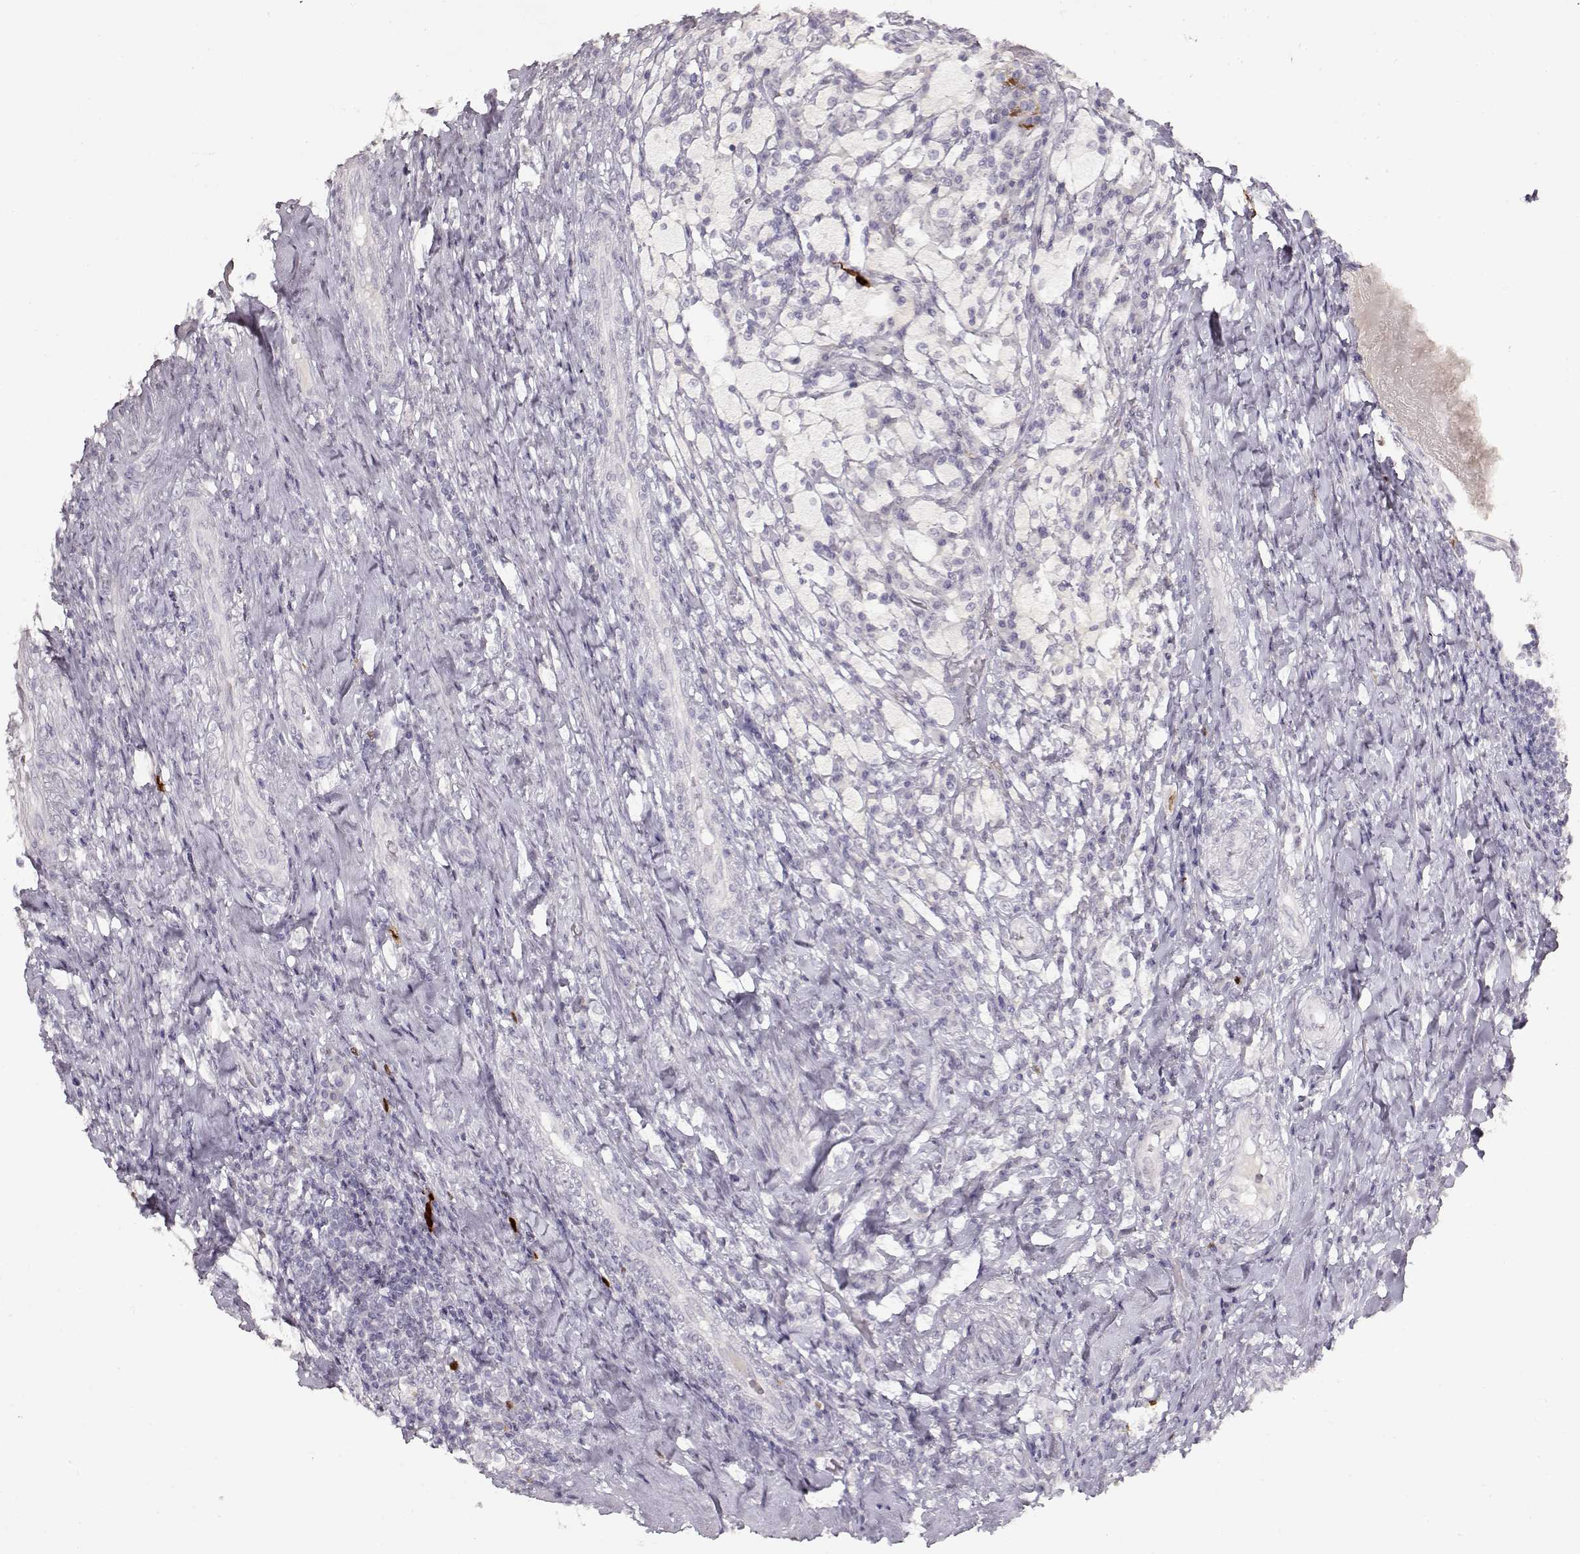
{"staining": {"intensity": "negative", "quantity": "none", "location": "none"}, "tissue": "testis cancer", "cell_type": "Tumor cells", "image_type": "cancer", "snomed": [{"axis": "morphology", "description": "Necrosis, NOS"}, {"axis": "morphology", "description": "Carcinoma, Embryonal, NOS"}, {"axis": "topography", "description": "Testis"}], "caption": "Tumor cells show no significant protein expression in testis embryonal carcinoma.", "gene": "S100B", "patient": {"sex": "male", "age": 19}}